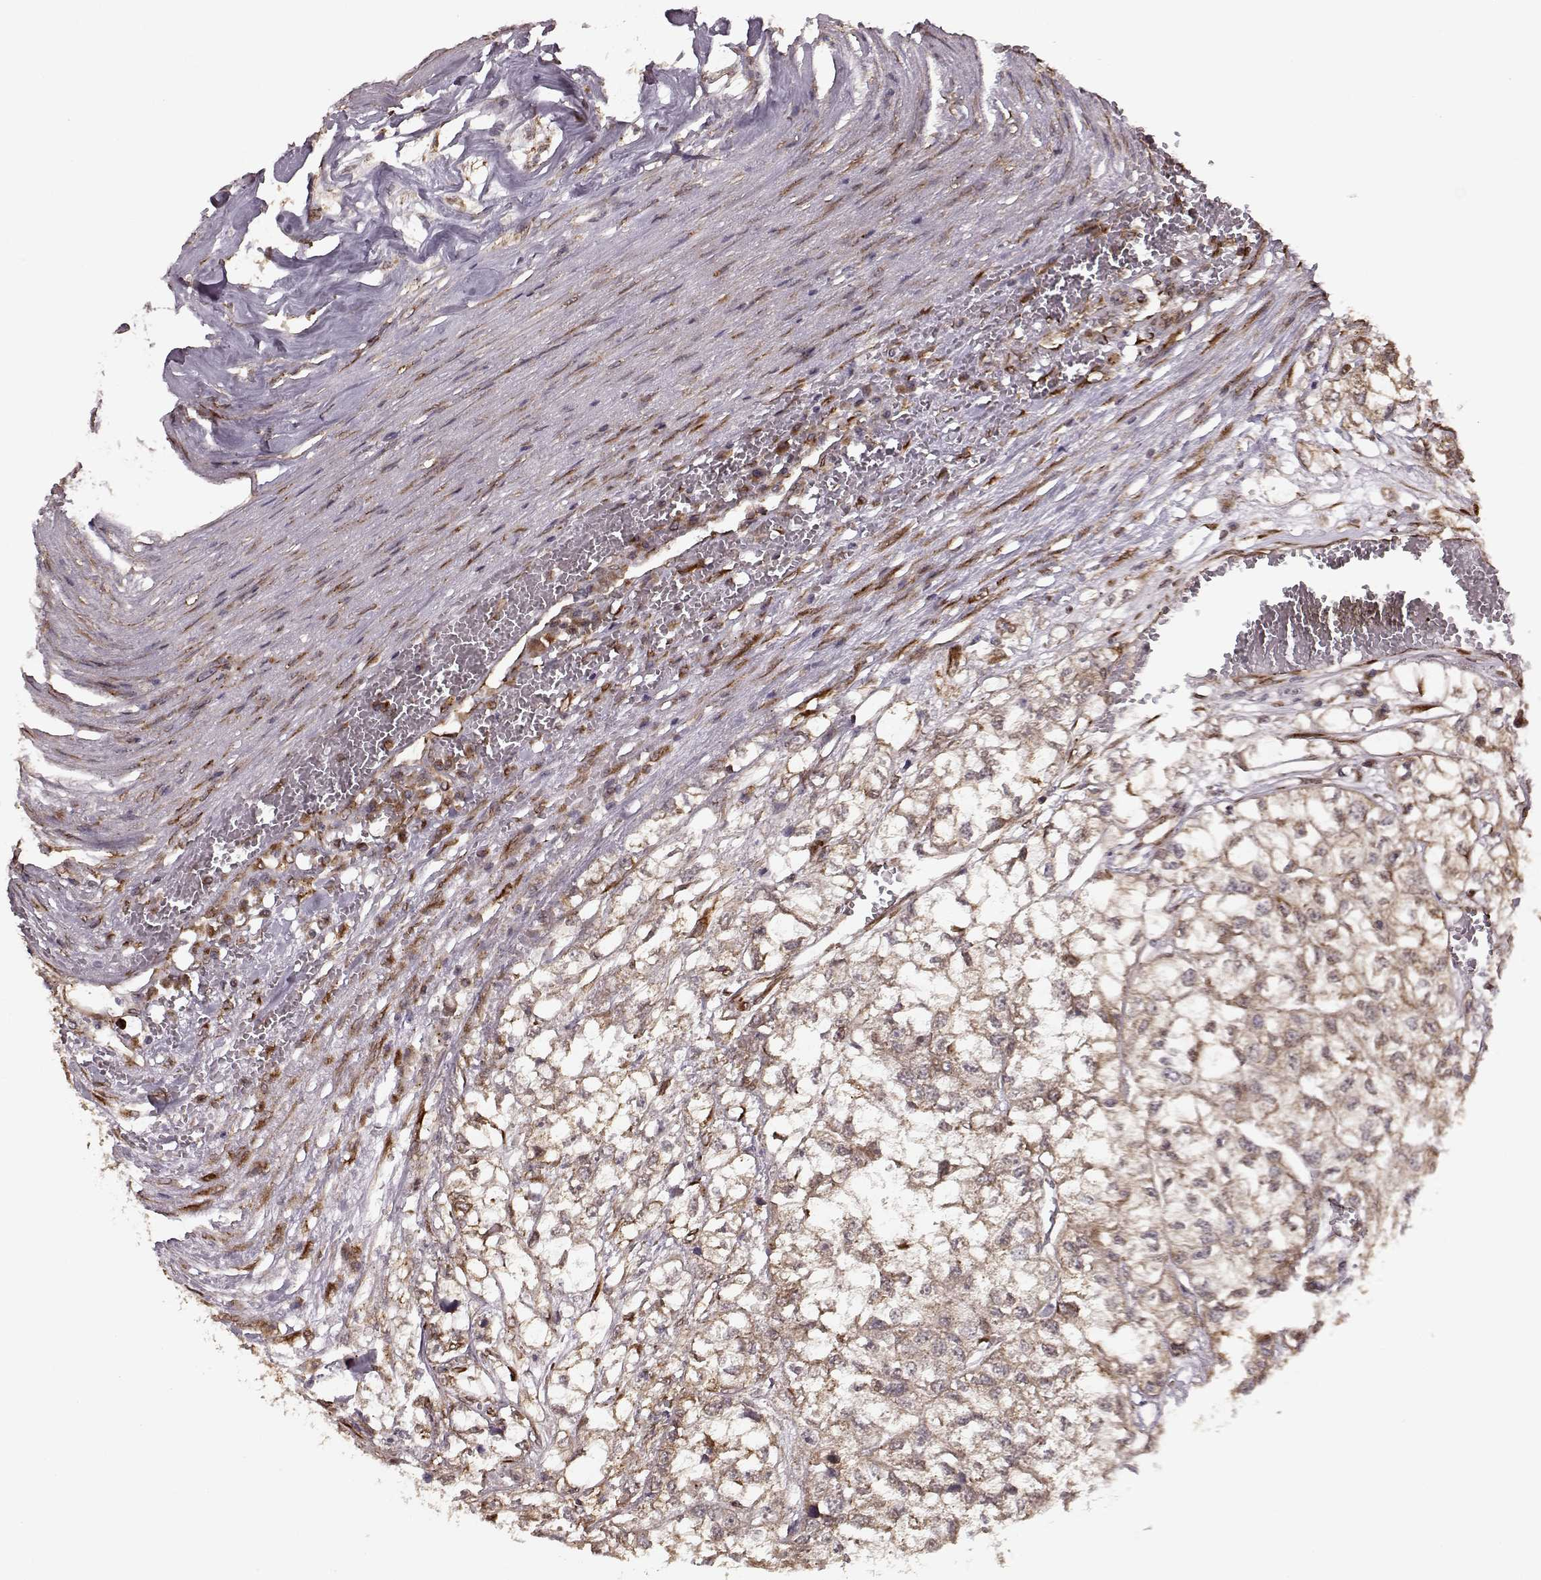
{"staining": {"intensity": "weak", "quantity": ">75%", "location": "cytoplasmic/membranous"}, "tissue": "renal cancer", "cell_type": "Tumor cells", "image_type": "cancer", "snomed": [{"axis": "morphology", "description": "Adenocarcinoma, NOS"}, {"axis": "topography", "description": "Kidney"}], "caption": "This histopathology image reveals immunohistochemistry (IHC) staining of adenocarcinoma (renal), with low weak cytoplasmic/membranous expression in approximately >75% of tumor cells.", "gene": "YIPF5", "patient": {"sex": "male", "age": 56}}